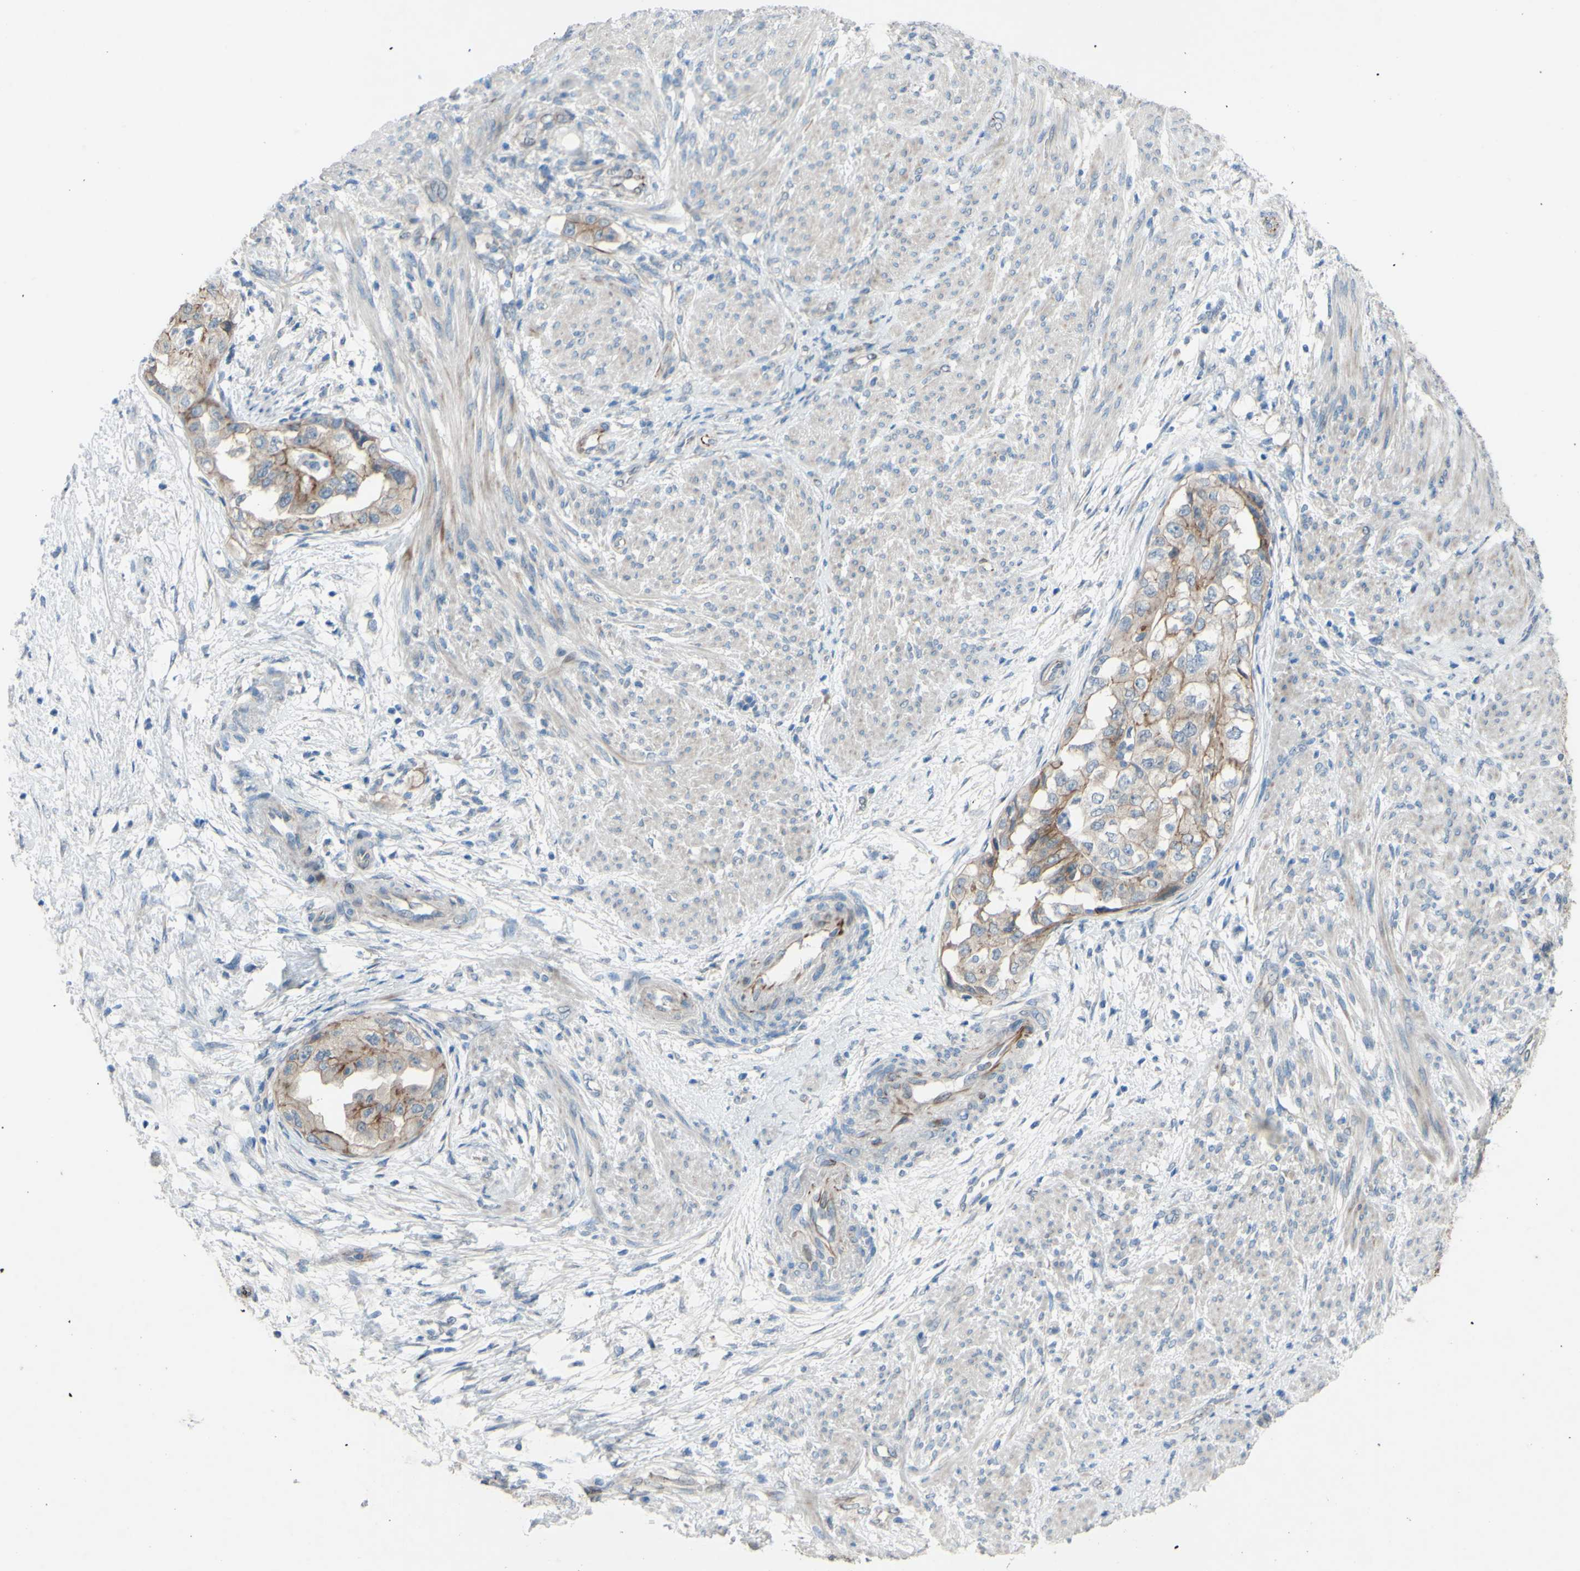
{"staining": {"intensity": "moderate", "quantity": ">75%", "location": "cytoplasmic/membranous"}, "tissue": "endometrial cancer", "cell_type": "Tumor cells", "image_type": "cancer", "snomed": [{"axis": "morphology", "description": "Adenocarcinoma, NOS"}, {"axis": "topography", "description": "Endometrium"}], "caption": "There is medium levels of moderate cytoplasmic/membranous staining in tumor cells of adenocarcinoma (endometrial), as demonstrated by immunohistochemical staining (brown color).", "gene": "CDCP1", "patient": {"sex": "female", "age": 85}}